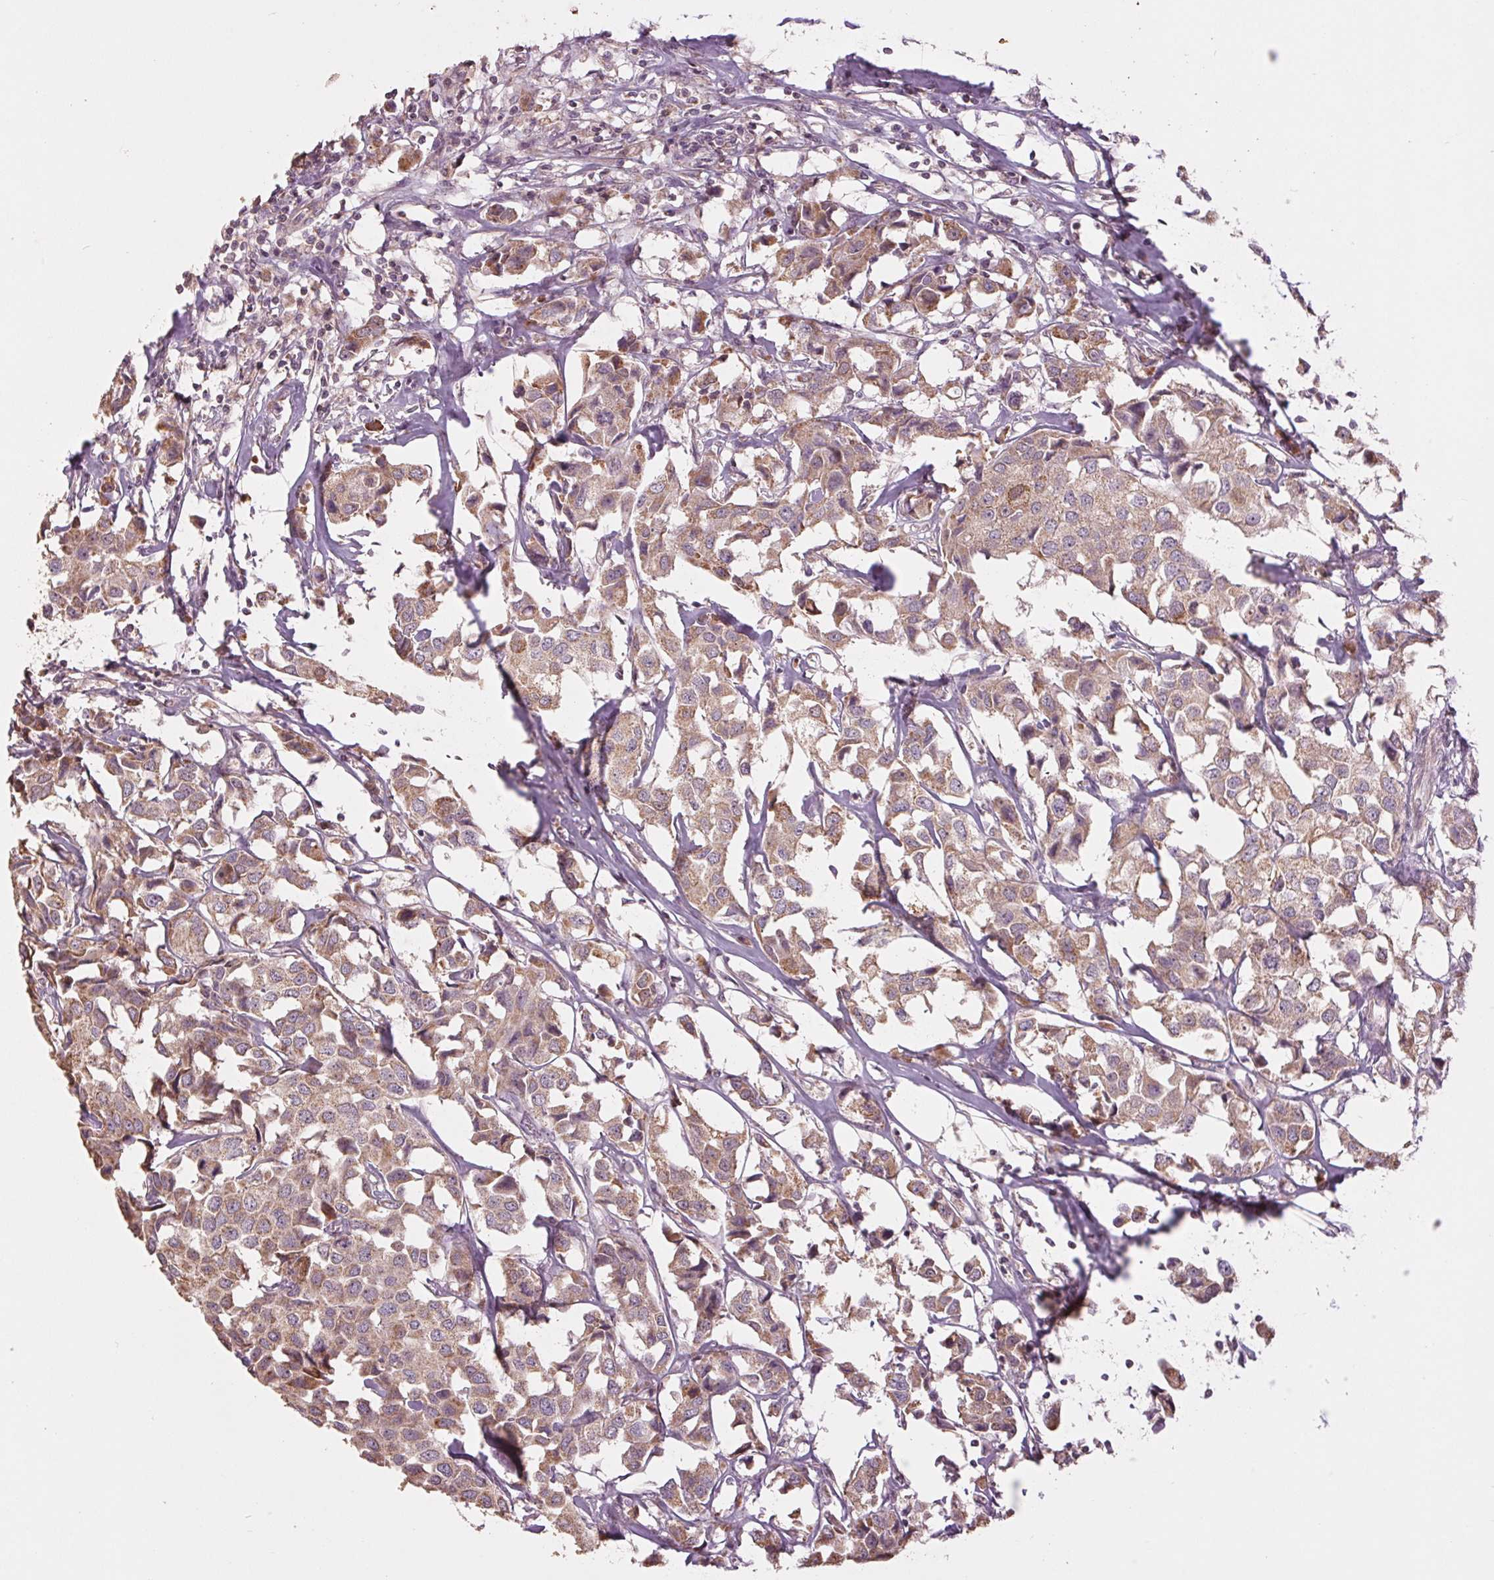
{"staining": {"intensity": "weak", "quantity": ">75%", "location": "cytoplasmic/membranous"}, "tissue": "breast cancer", "cell_type": "Tumor cells", "image_type": "cancer", "snomed": [{"axis": "morphology", "description": "Duct carcinoma"}, {"axis": "topography", "description": "Breast"}], "caption": "A brown stain labels weak cytoplasmic/membranous staining of a protein in human invasive ductal carcinoma (breast) tumor cells. (IHC, brightfield microscopy, high magnification).", "gene": "MAP3K5", "patient": {"sex": "female", "age": 80}}